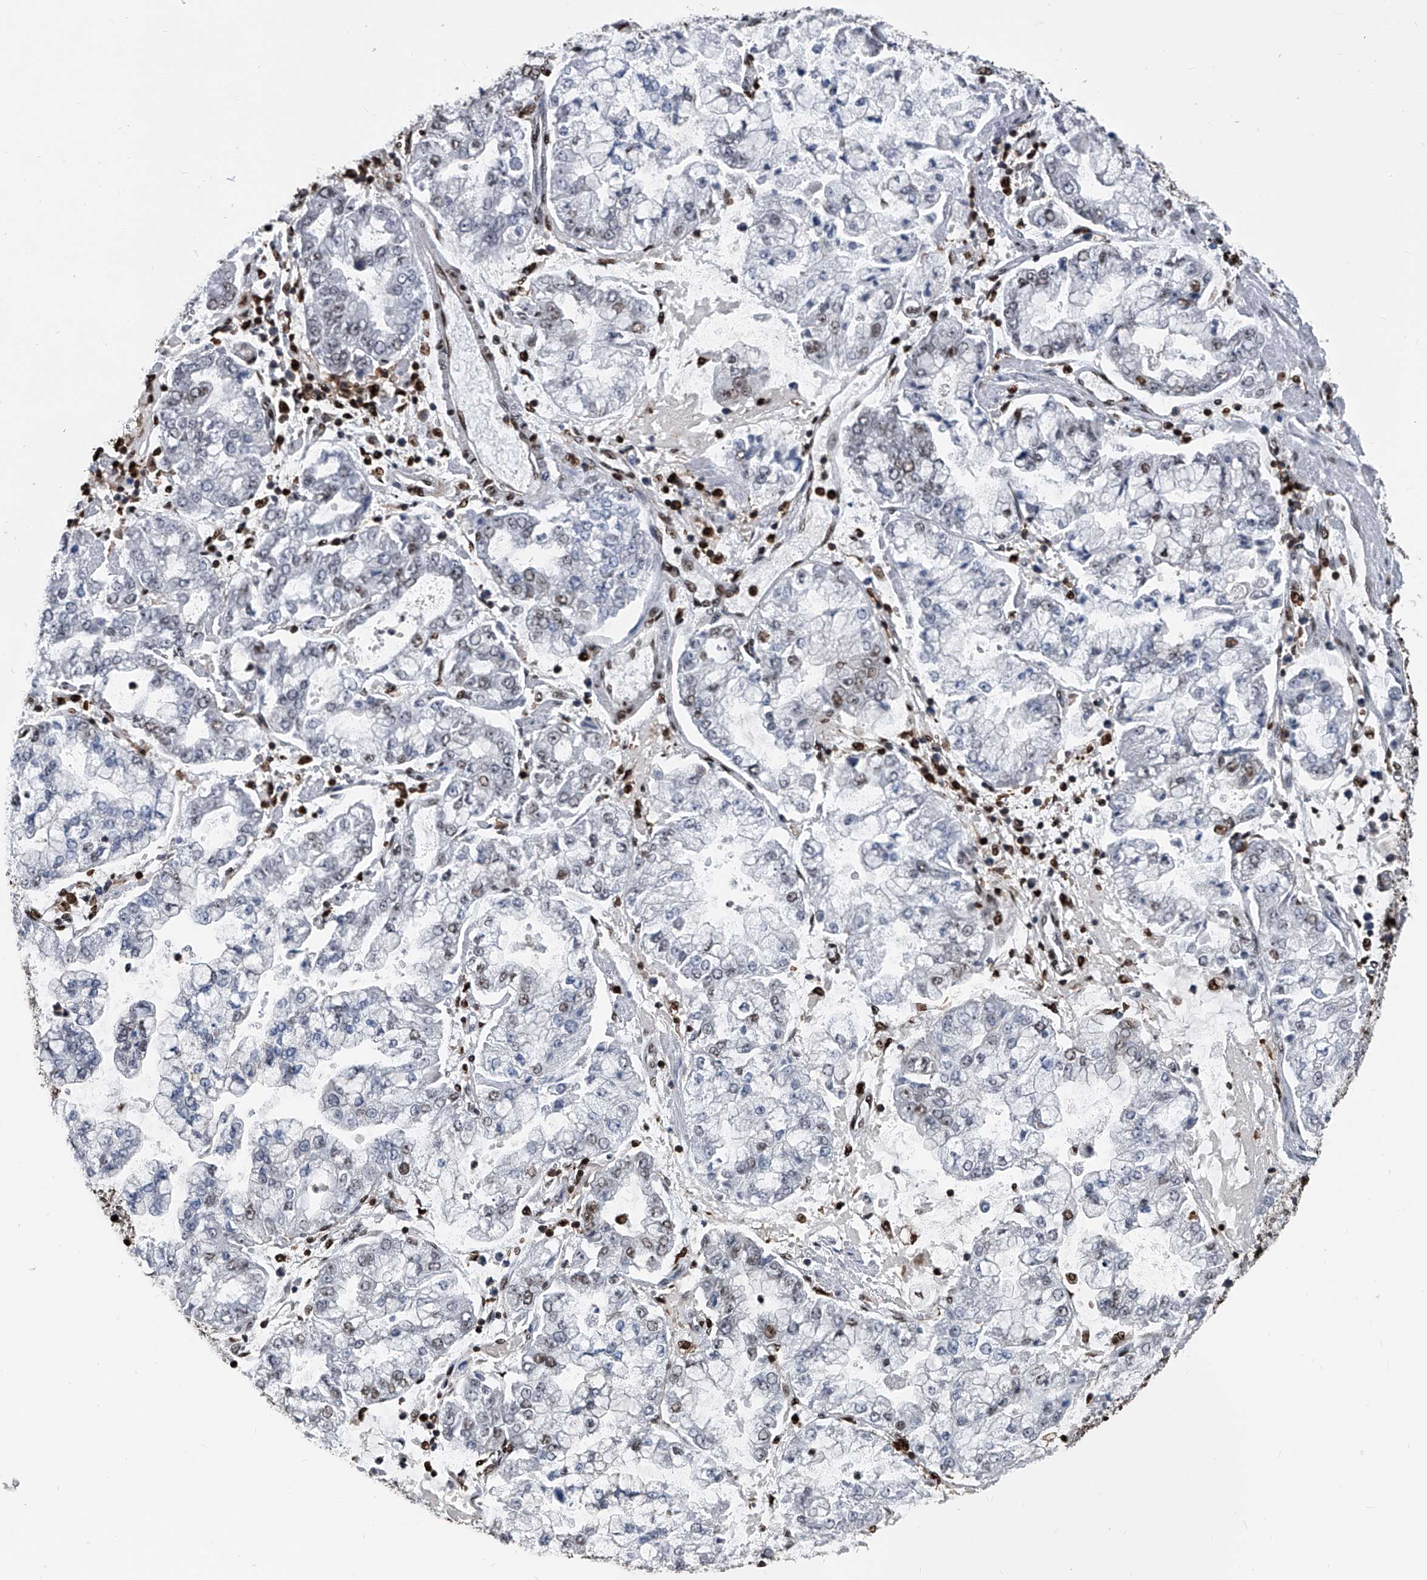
{"staining": {"intensity": "negative", "quantity": "none", "location": "none"}, "tissue": "stomach cancer", "cell_type": "Tumor cells", "image_type": "cancer", "snomed": [{"axis": "morphology", "description": "Adenocarcinoma, NOS"}, {"axis": "topography", "description": "Stomach"}], "caption": "Micrograph shows no significant protein staining in tumor cells of adenocarcinoma (stomach). (Stains: DAB immunohistochemistry with hematoxylin counter stain, Microscopy: brightfield microscopy at high magnification).", "gene": "FKBP5", "patient": {"sex": "male", "age": 76}}